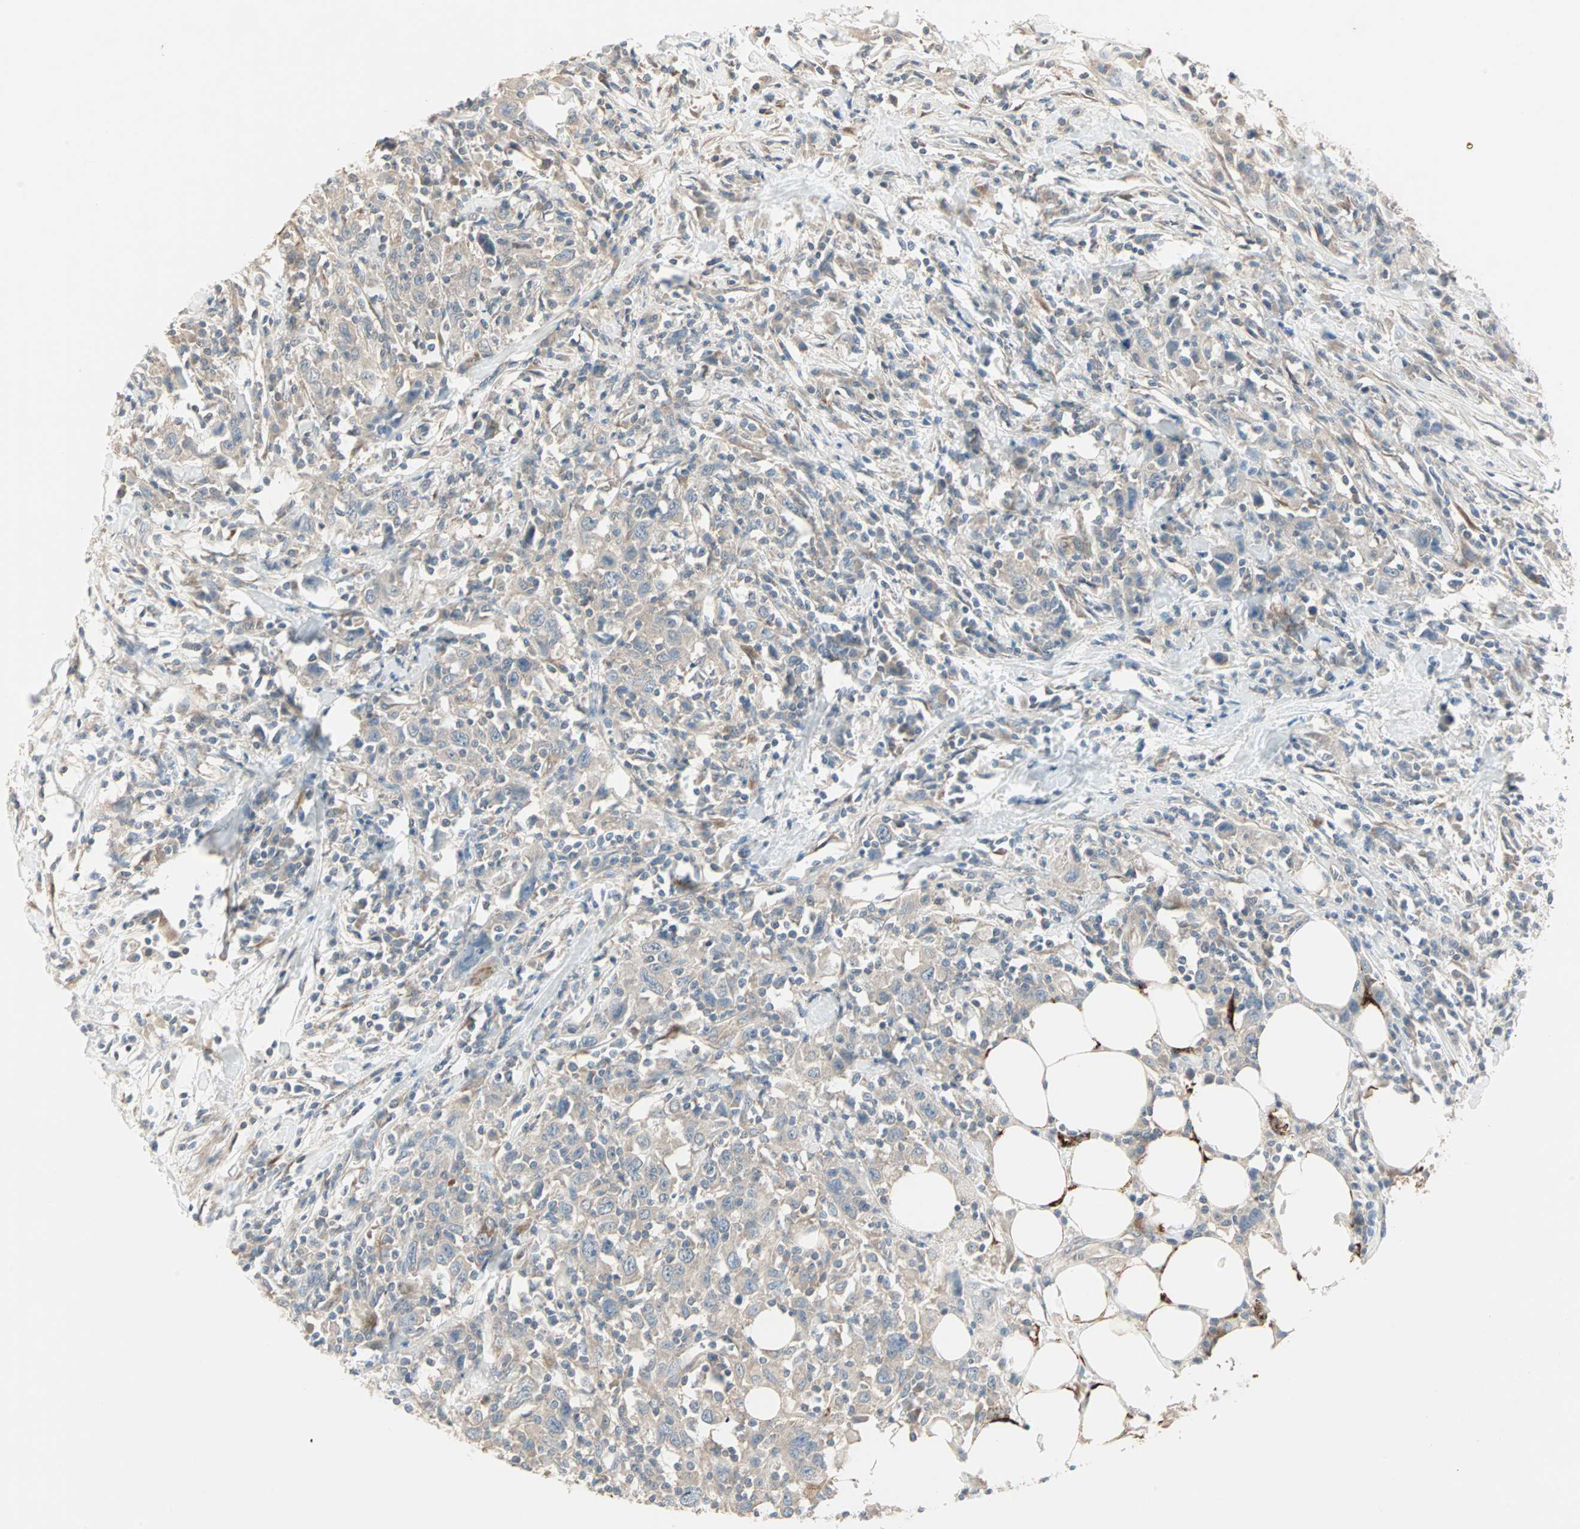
{"staining": {"intensity": "weak", "quantity": ">75%", "location": "cytoplasmic/membranous"}, "tissue": "urothelial cancer", "cell_type": "Tumor cells", "image_type": "cancer", "snomed": [{"axis": "morphology", "description": "Urothelial carcinoma, High grade"}, {"axis": "topography", "description": "Urinary bladder"}], "caption": "Protein expression analysis of human urothelial cancer reveals weak cytoplasmic/membranous staining in approximately >75% of tumor cells.", "gene": "ZFP36", "patient": {"sex": "male", "age": 61}}